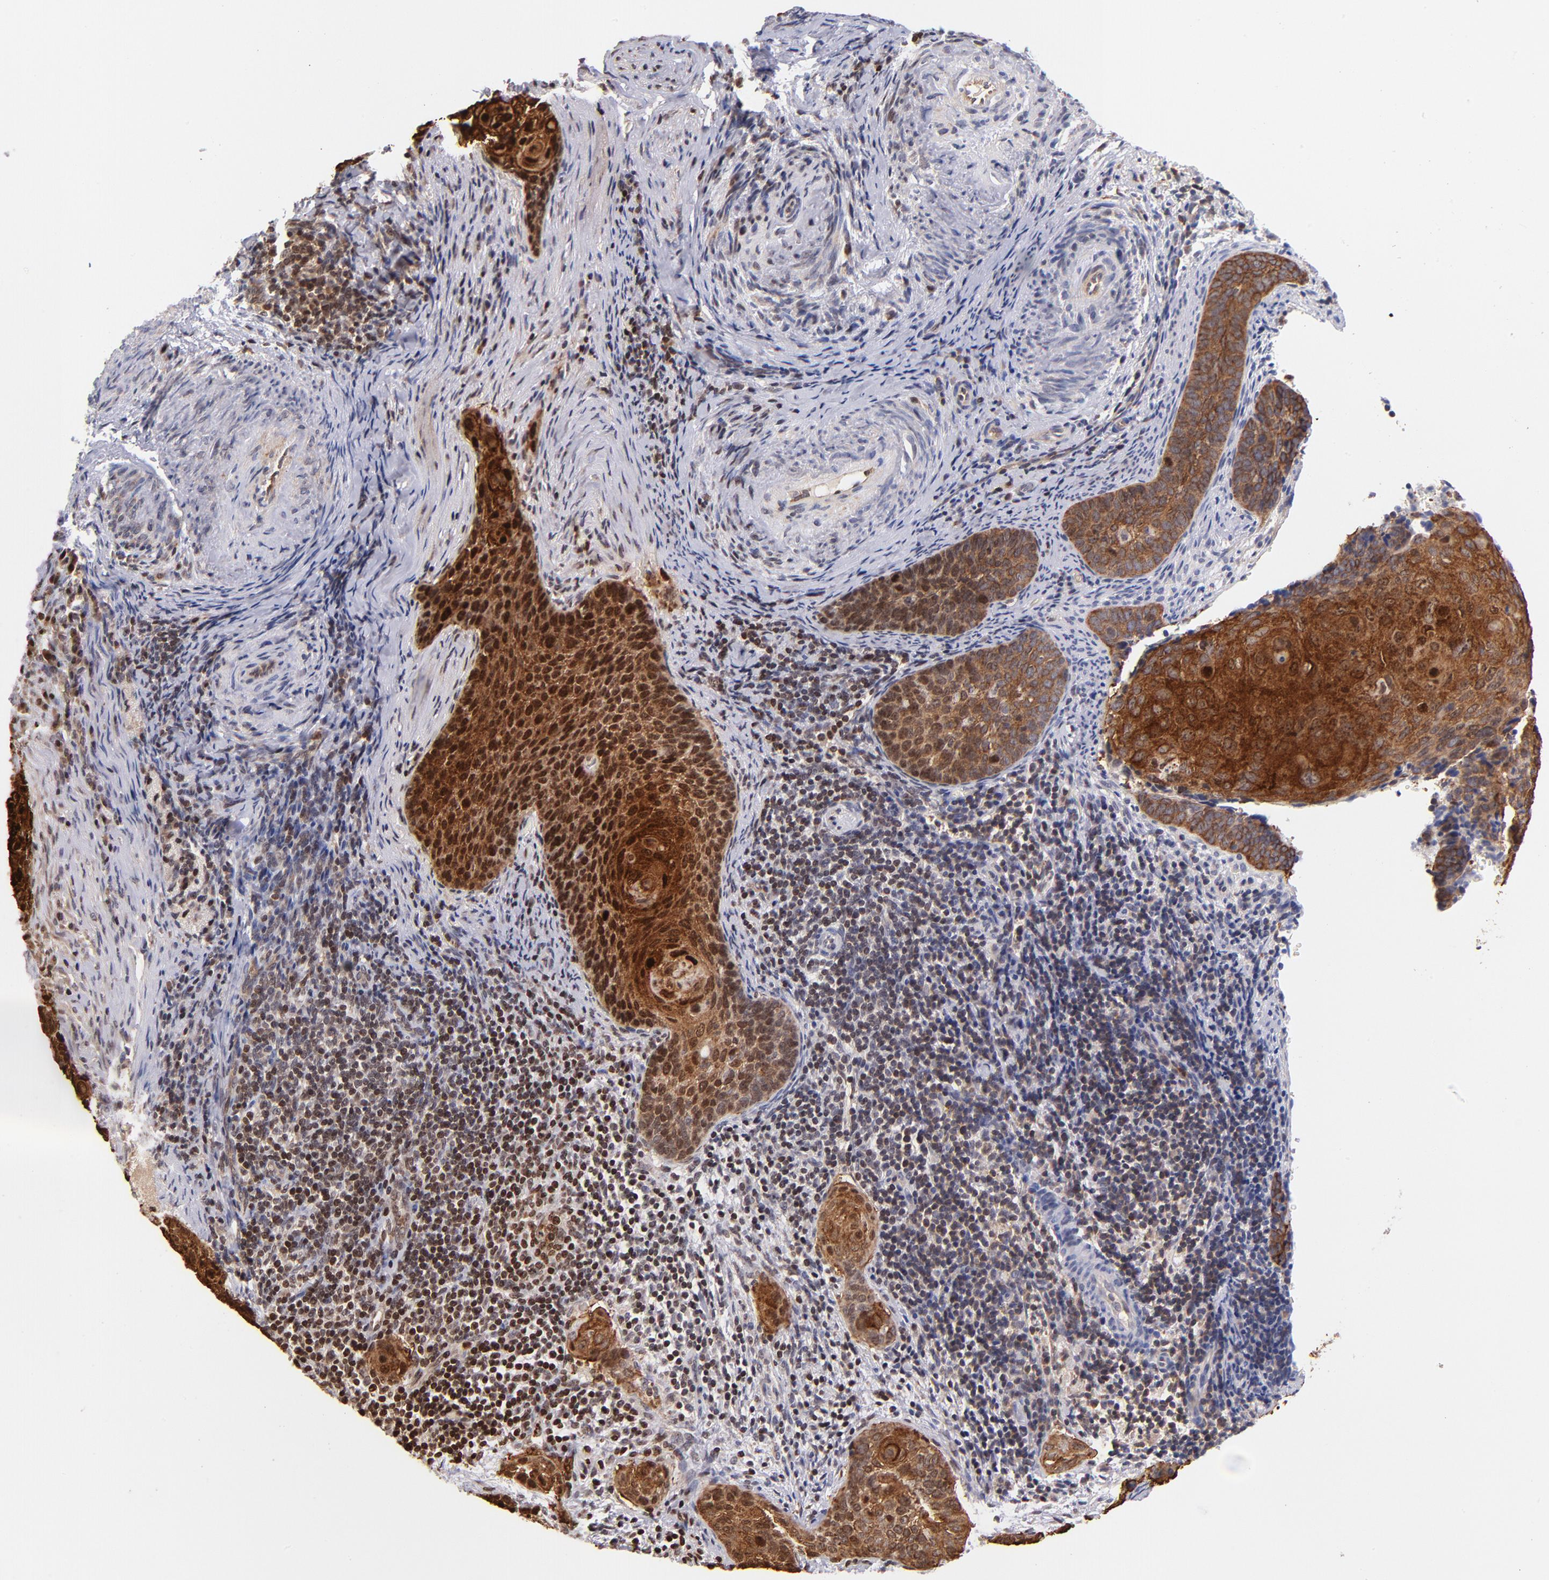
{"staining": {"intensity": "strong", "quantity": ">75%", "location": "cytoplasmic/membranous"}, "tissue": "cervical cancer", "cell_type": "Tumor cells", "image_type": "cancer", "snomed": [{"axis": "morphology", "description": "Squamous cell carcinoma, NOS"}, {"axis": "topography", "description": "Cervix"}], "caption": "This is a micrograph of IHC staining of squamous cell carcinoma (cervical), which shows strong positivity in the cytoplasmic/membranous of tumor cells.", "gene": "YWHAB", "patient": {"sex": "female", "age": 33}}